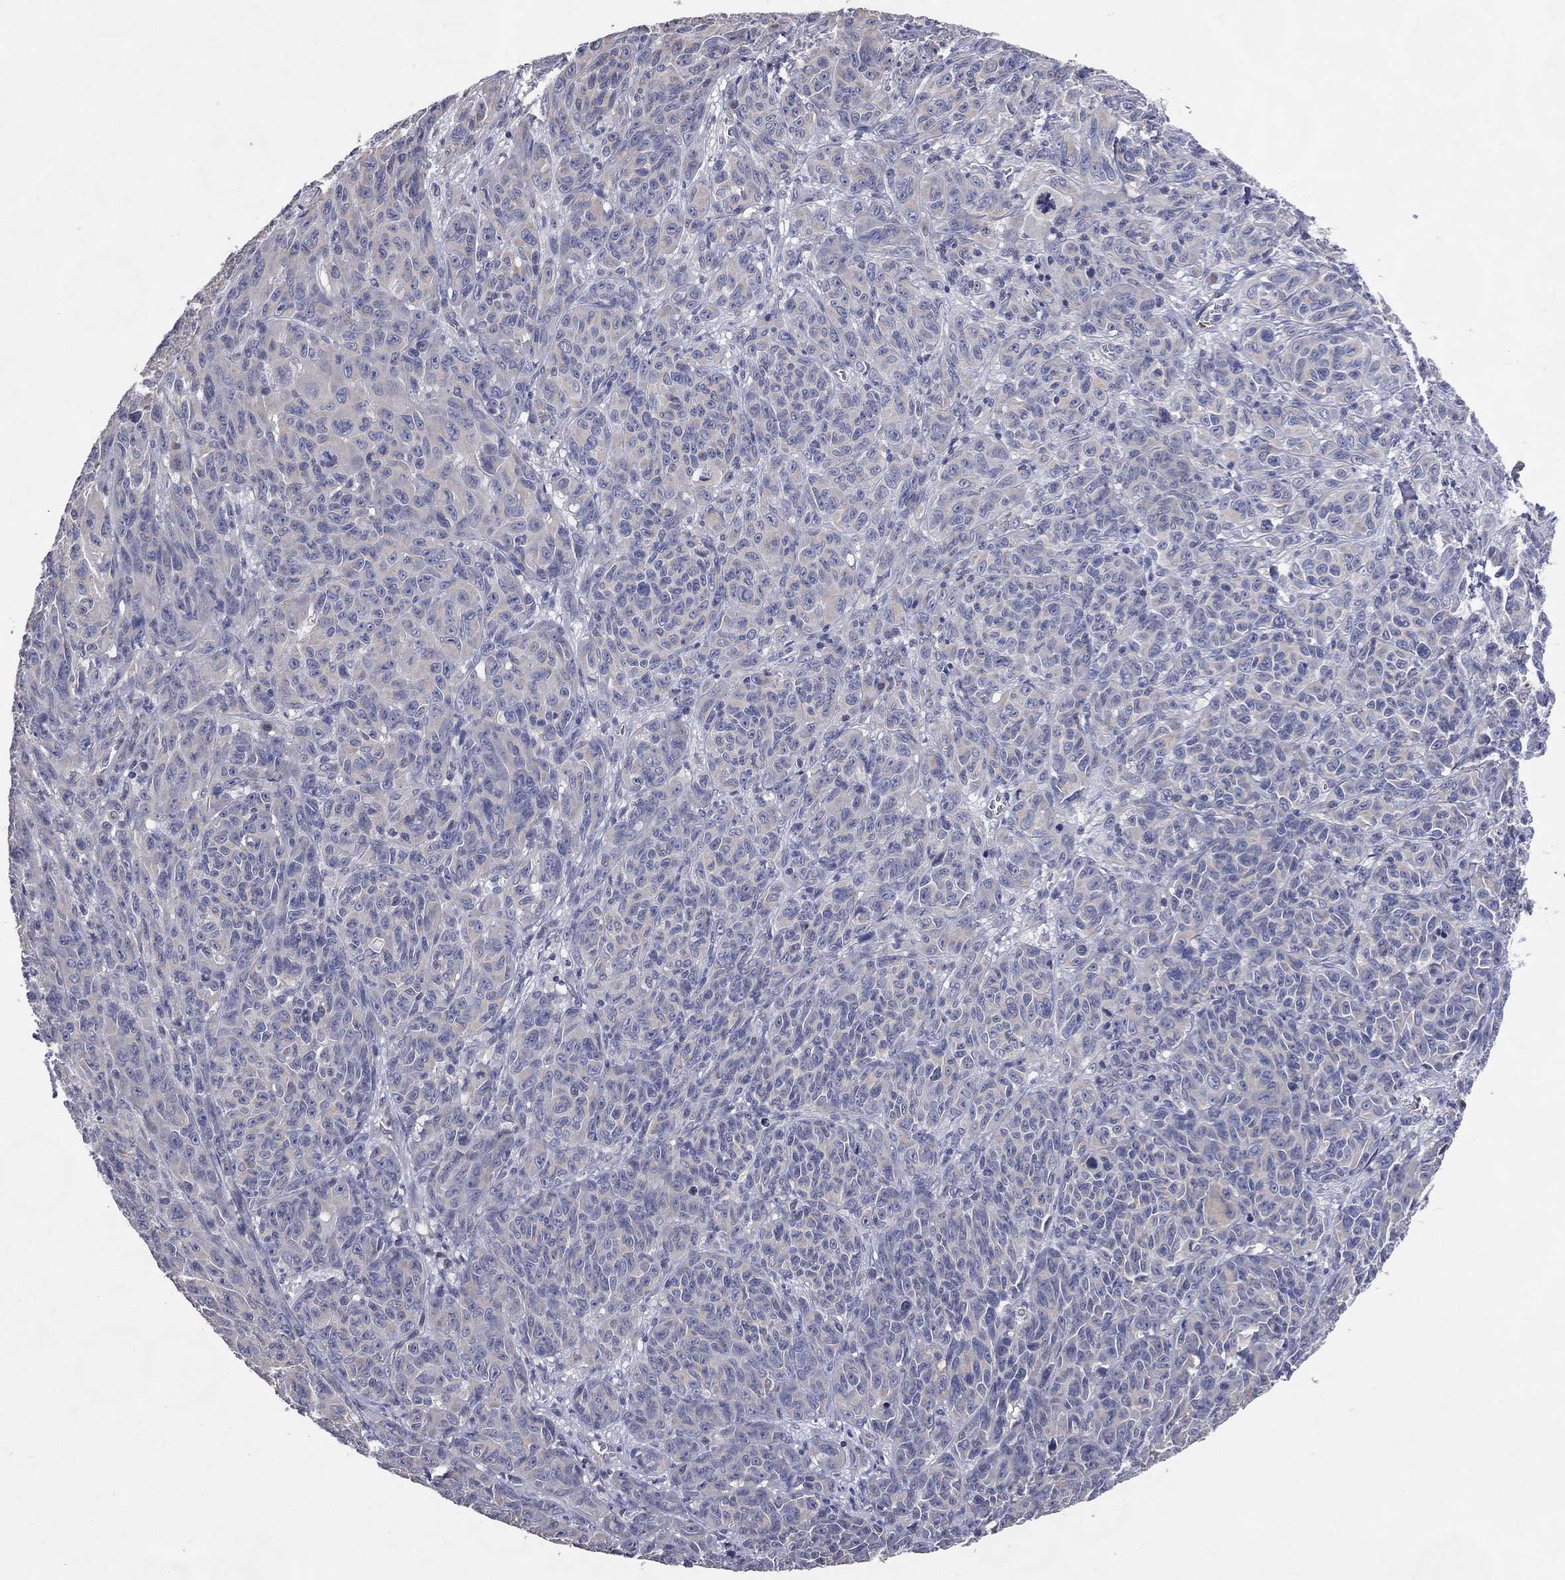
{"staining": {"intensity": "strong", "quantity": "<25%", "location": "cytoplasmic/membranous"}, "tissue": "melanoma", "cell_type": "Tumor cells", "image_type": "cancer", "snomed": [{"axis": "morphology", "description": "Malignant melanoma, NOS"}, {"axis": "topography", "description": "Vulva, labia, clitoris and Bartholin´s gland, NO"}], "caption": "IHC of melanoma displays medium levels of strong cytoplasmic/membranous positivity in approximately <25% of tumor cells.", "gene": "DNAH7", "patient": {"sex": "female", "age": 75}}